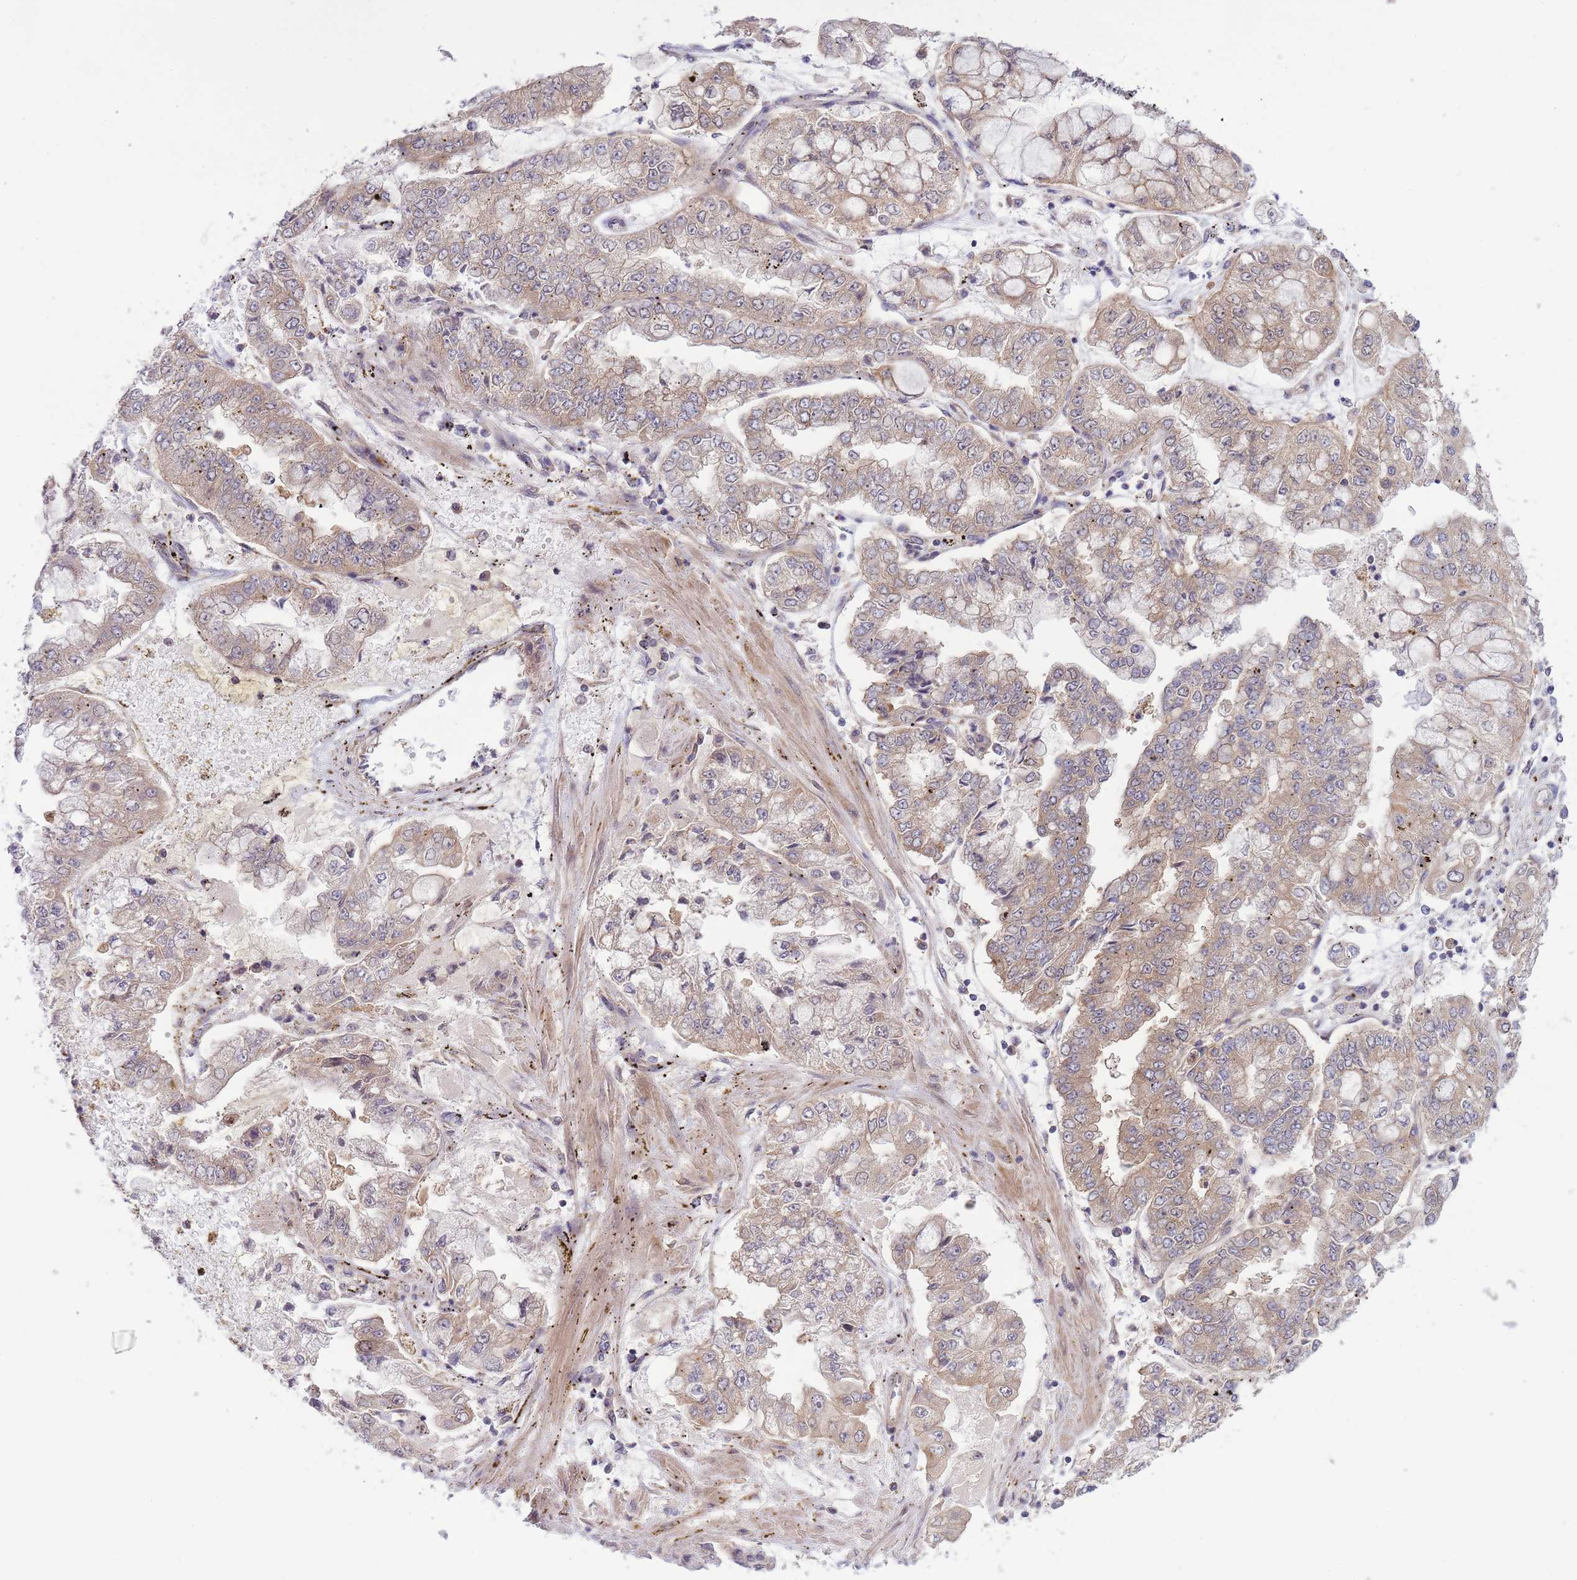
{"staining": {"intensity": "moderate", "quantity": "25%-75%", "location": "cytoplasmic/membranous"}, "tissue": "stomach cancer", "cell_type": "Tumor cells", "image_type": "cancer", "snomed": [{"axis": "morphology", "description": "Adenocarcinoma, NOS"}, {"axis": "topography", "description": "Stomach"}], "caption": "Immunohistochemical staining of human stomach cancer (adenocarcinoma) shows medium levels of moderate cytoplasmic/membranous expression in approximately 25%-75% of tumor cells. (DAB (3,3'-diaminobenzidine) IHC with brightfield microscopy, high magnification).", "gene": "PFDN6", "patient": {"sex": "male", "age": 76}}